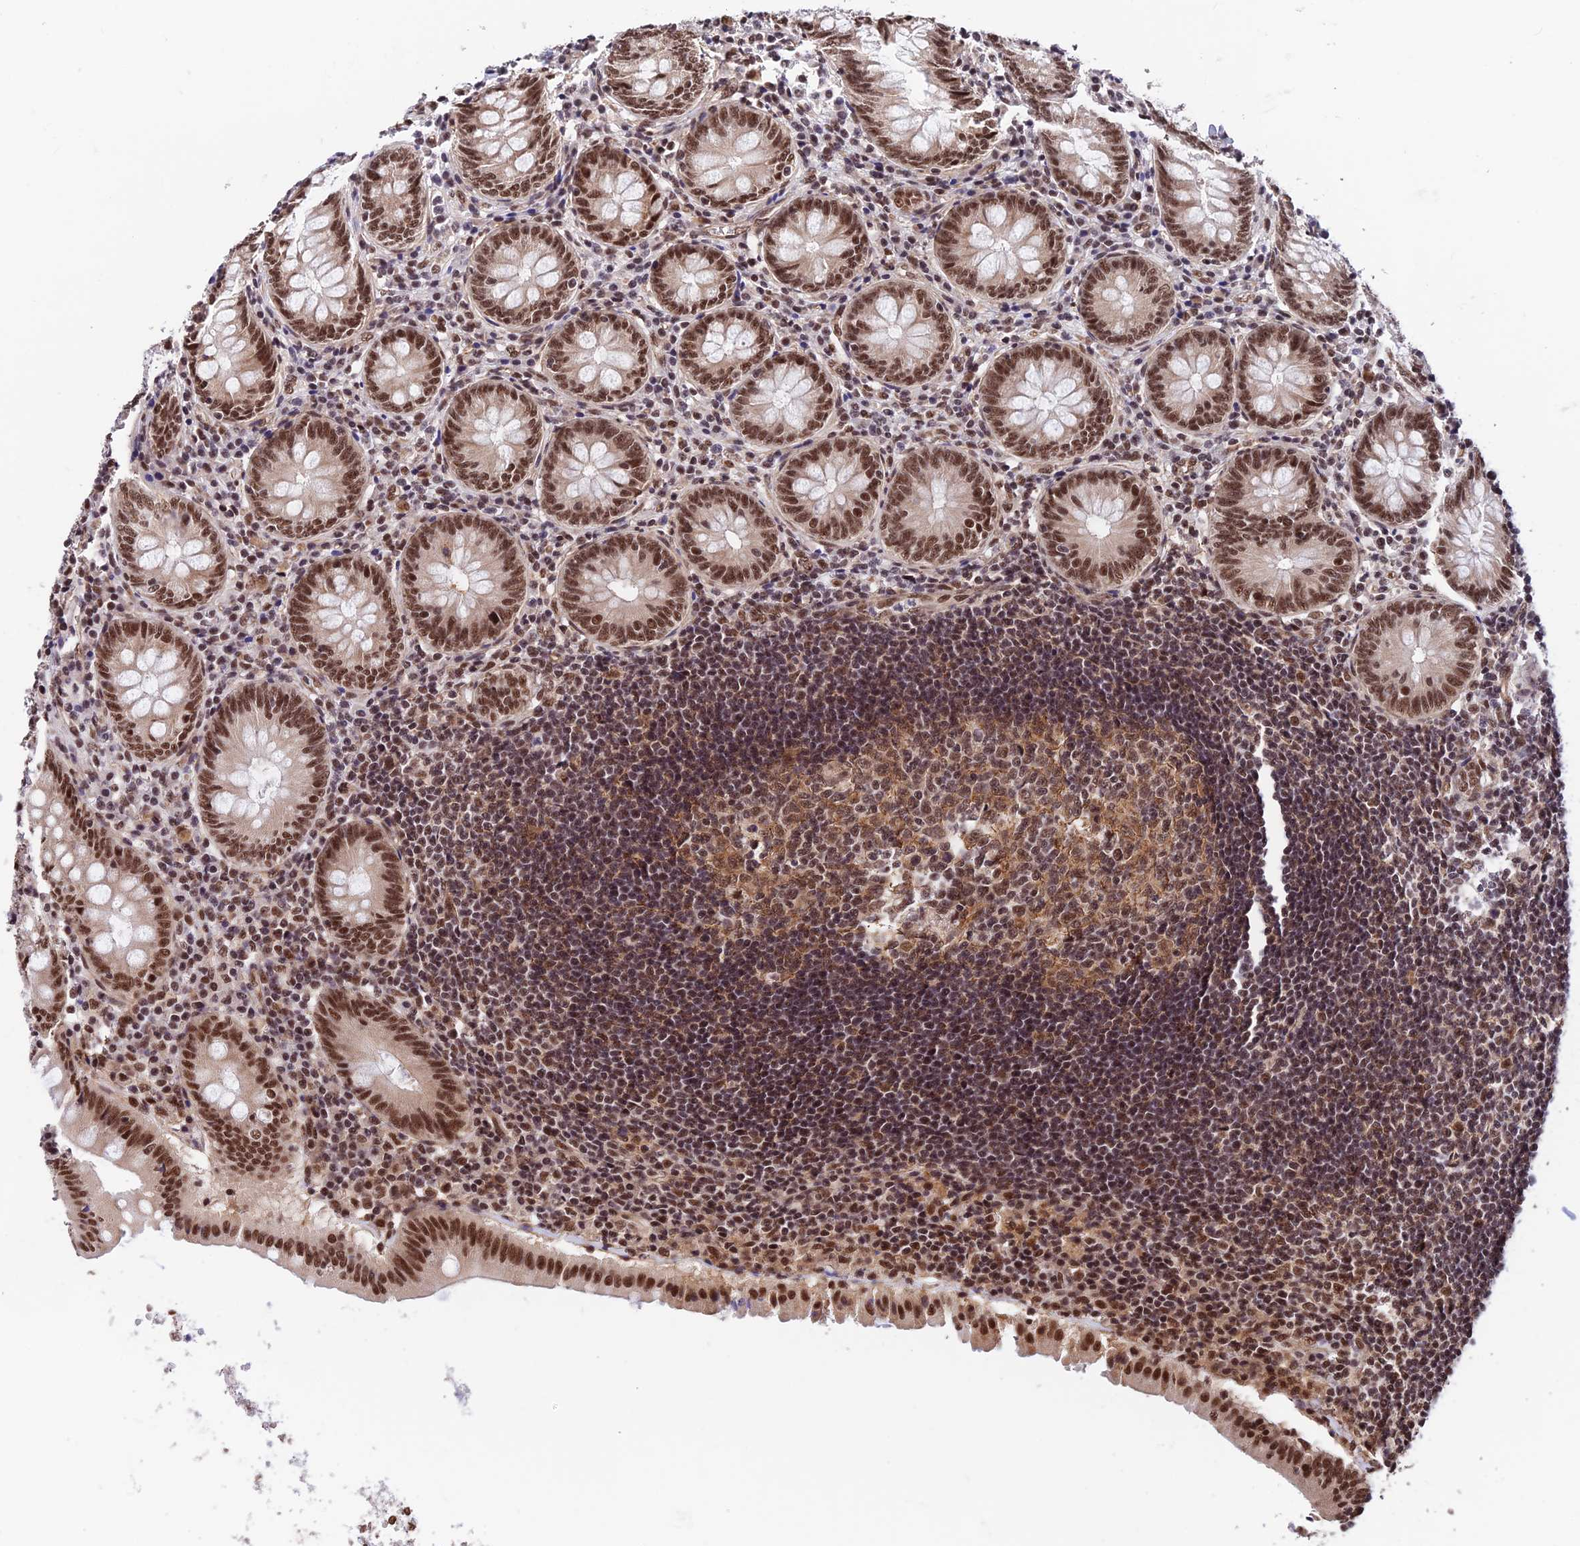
{"staining": {"intensity": "moderate", "quantity": ">75%", "location": "cytoplasmic/membranous,nuclear"}, "tissue": "appendix", "cell_type": "Glandular cells", "image_type": "normal", "snomed": [{"axis": "morphology", "description": "Normal tissue, NOS"}, {"axis": "topography", "description": "Appendix"}], "caption": "Immunohistochemical staining of unremarkable appendix displays >75% levels of moderate cytoplasmic/membranous,nuclear protein positivity in approximately >75% of glandular cells. Using DAB (brown) and hematoxylin (blue) stains, captured at high magnification using brightfield microscopy.", "gene": "RBM42", "patient": {"sex": "female", "age": 54}}